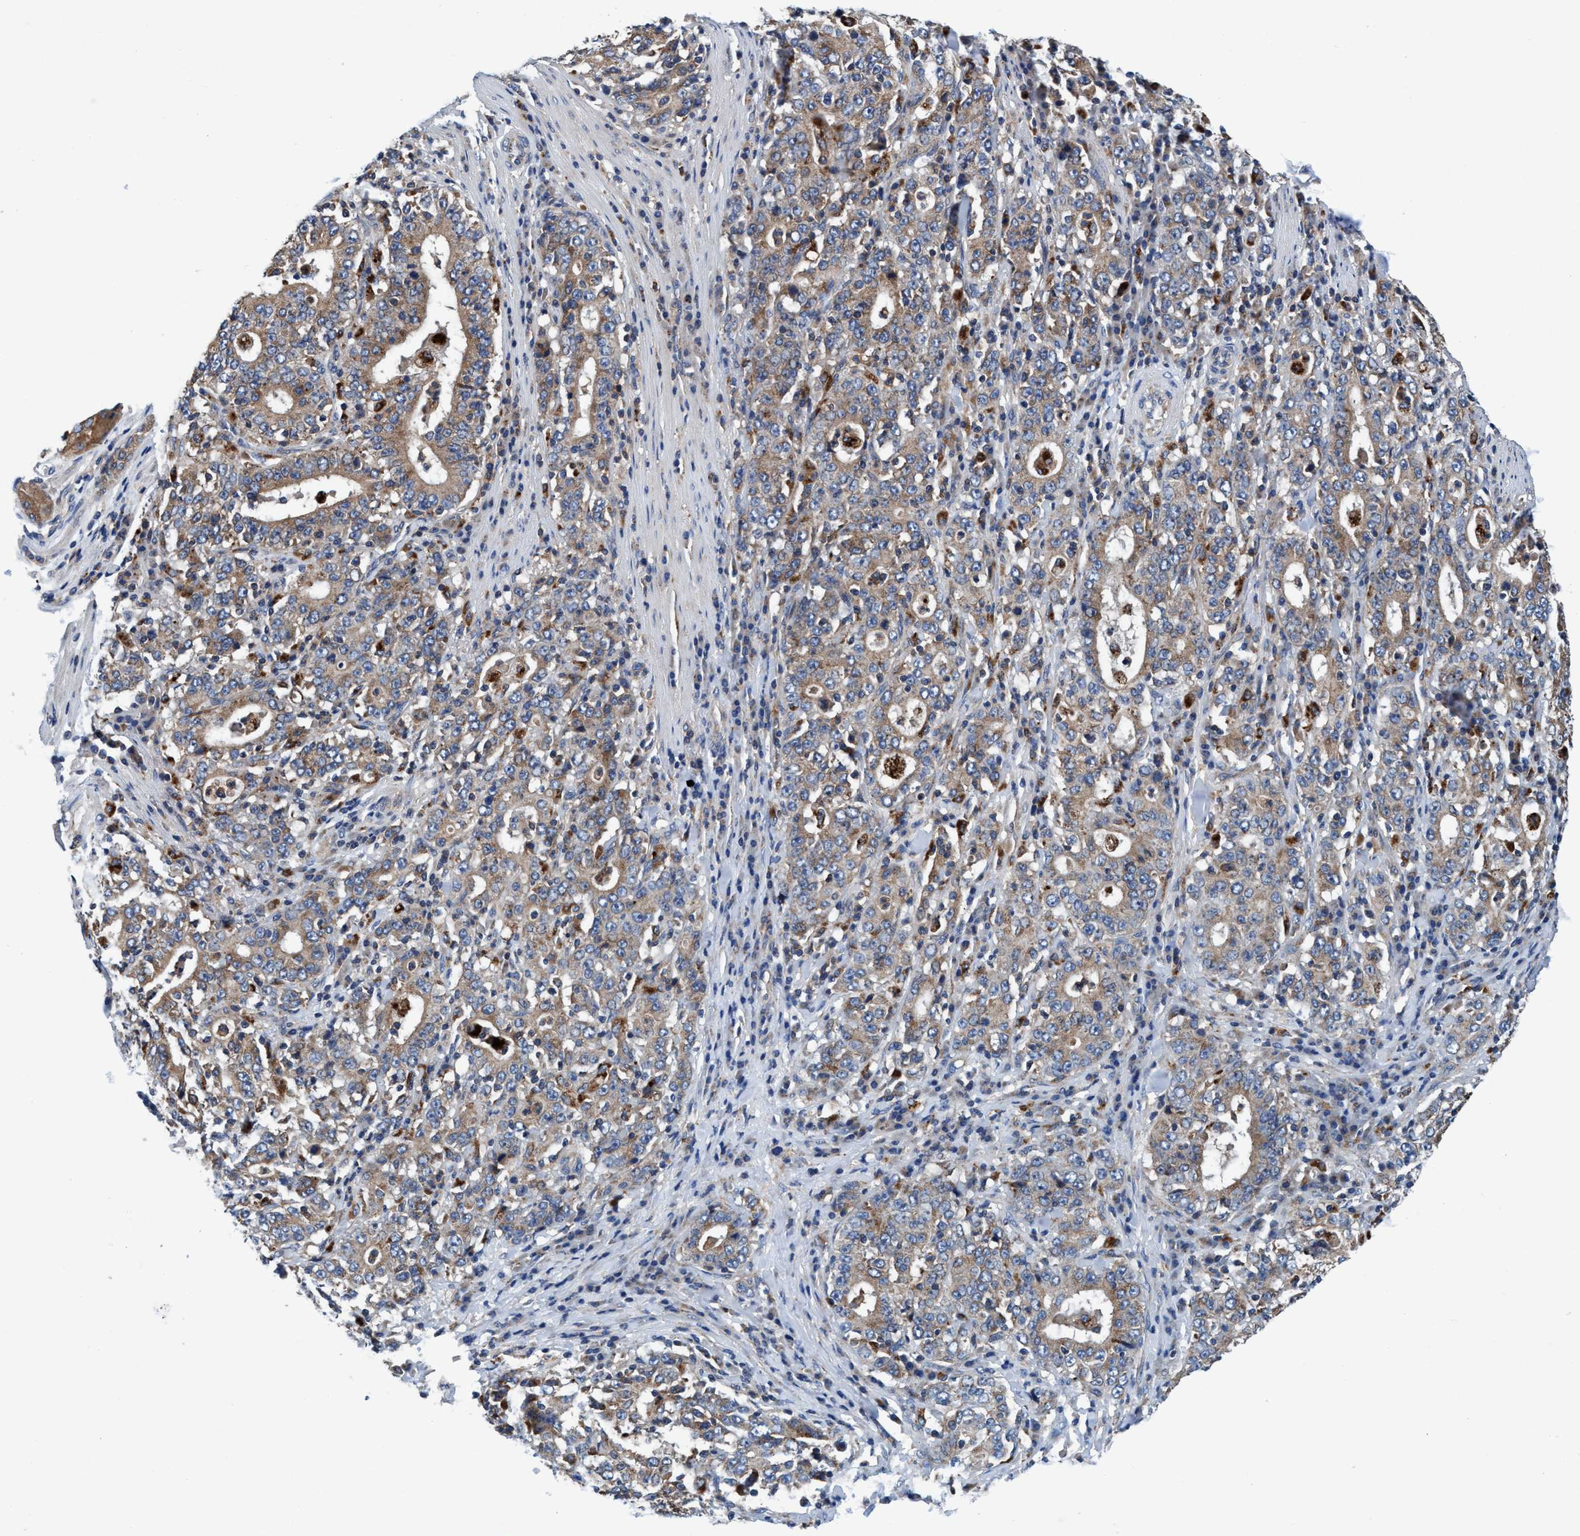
{"staining": {"intensity": "weak", "quantity": ">75%", "location": "cytoplasmic/membranous"}, "tissue": "stomach cancer", "cell_type": "Tumor cells", "image_type": "cancer", "snomed": [{"axis": "morphology", "description": "Normal tissue, NOS"}, {"axis": "morphology", "description": "Adenocarcinoma, NOS"}, {"axis": "topography", "description": "Stomach, upper"}, {"axis": "topography", "description": "Stomach"}], "caption": "IHC staining of stomach cancer (adenocarcinoma), which reveals low levels of weak cytoplasmic/membranous expression in approximately >75% of tumor cells indicating weak cytoplasmic/membranous protein staining. The staining was performed using DAB (brown) for protein detection and nuclei were counterstained in hematoxylin (blue).", "gene": "ENDOG", "patient": {"sex": "male", "age": 59}}